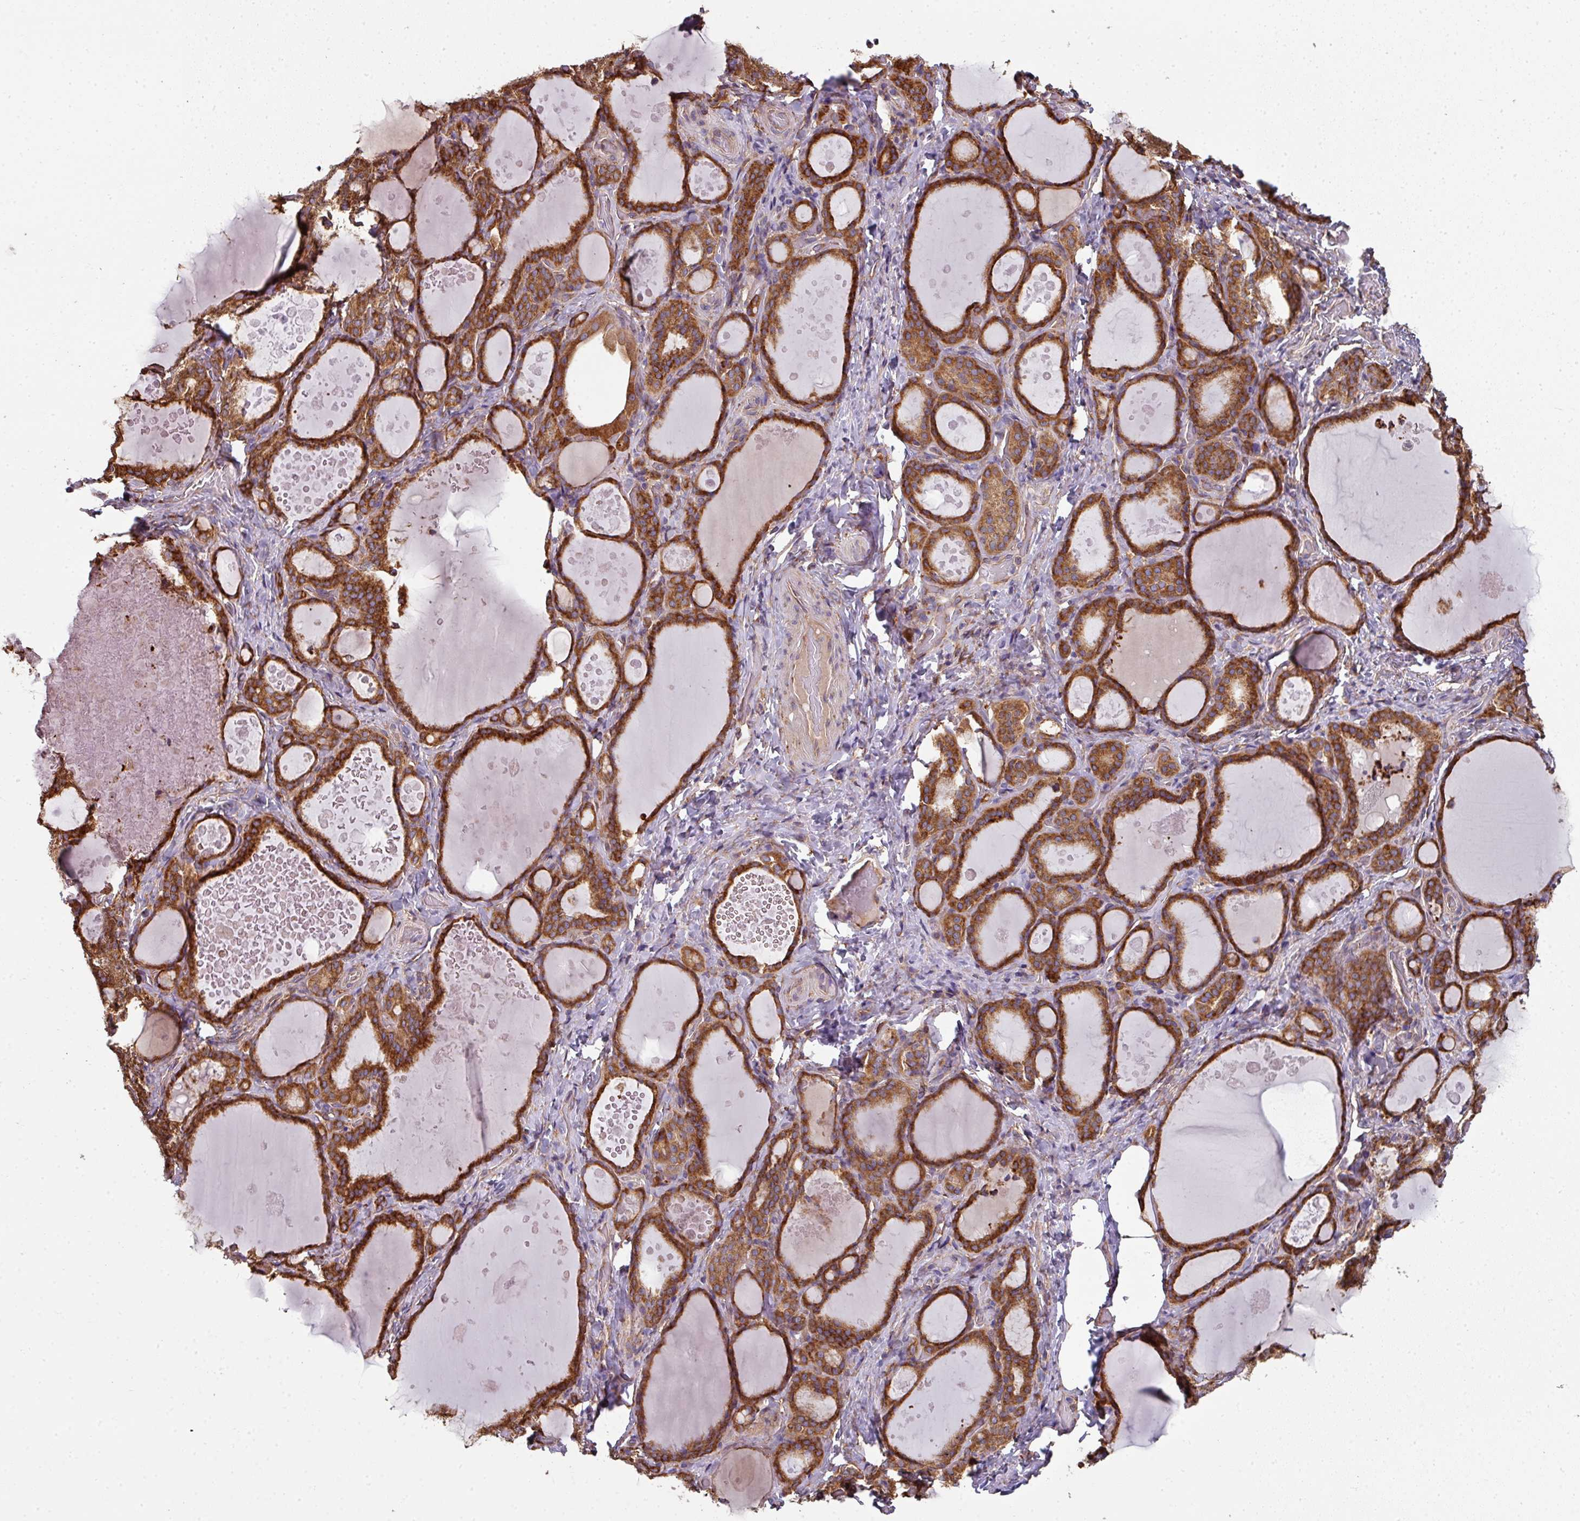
{"staining": {"intensity": "moderate", "quantity": ">75%", "location": "cytoplasmic/membranous"}, "tissue": "thyroid gland", "cell_type": "Glandular cells", "image_type": "normal", "snomed": [{"axis": "morphology", "description": "Normal tissue, NOS"}, {"axis": "topography", "description": "Thyroid gland"}], "caption": "DAB immunohistochemical staining of unremarkable human thyroid gland demonstrates moderate cytoplasmic/membranous protein expression in about >75% of glandular cells. (DAB (3,3'-diaminobenzidine) IHC, brown staining for protein, blue staining for nuclei).", "gene": "FAT4", "patient": {"sex": "female", "age": 46}}